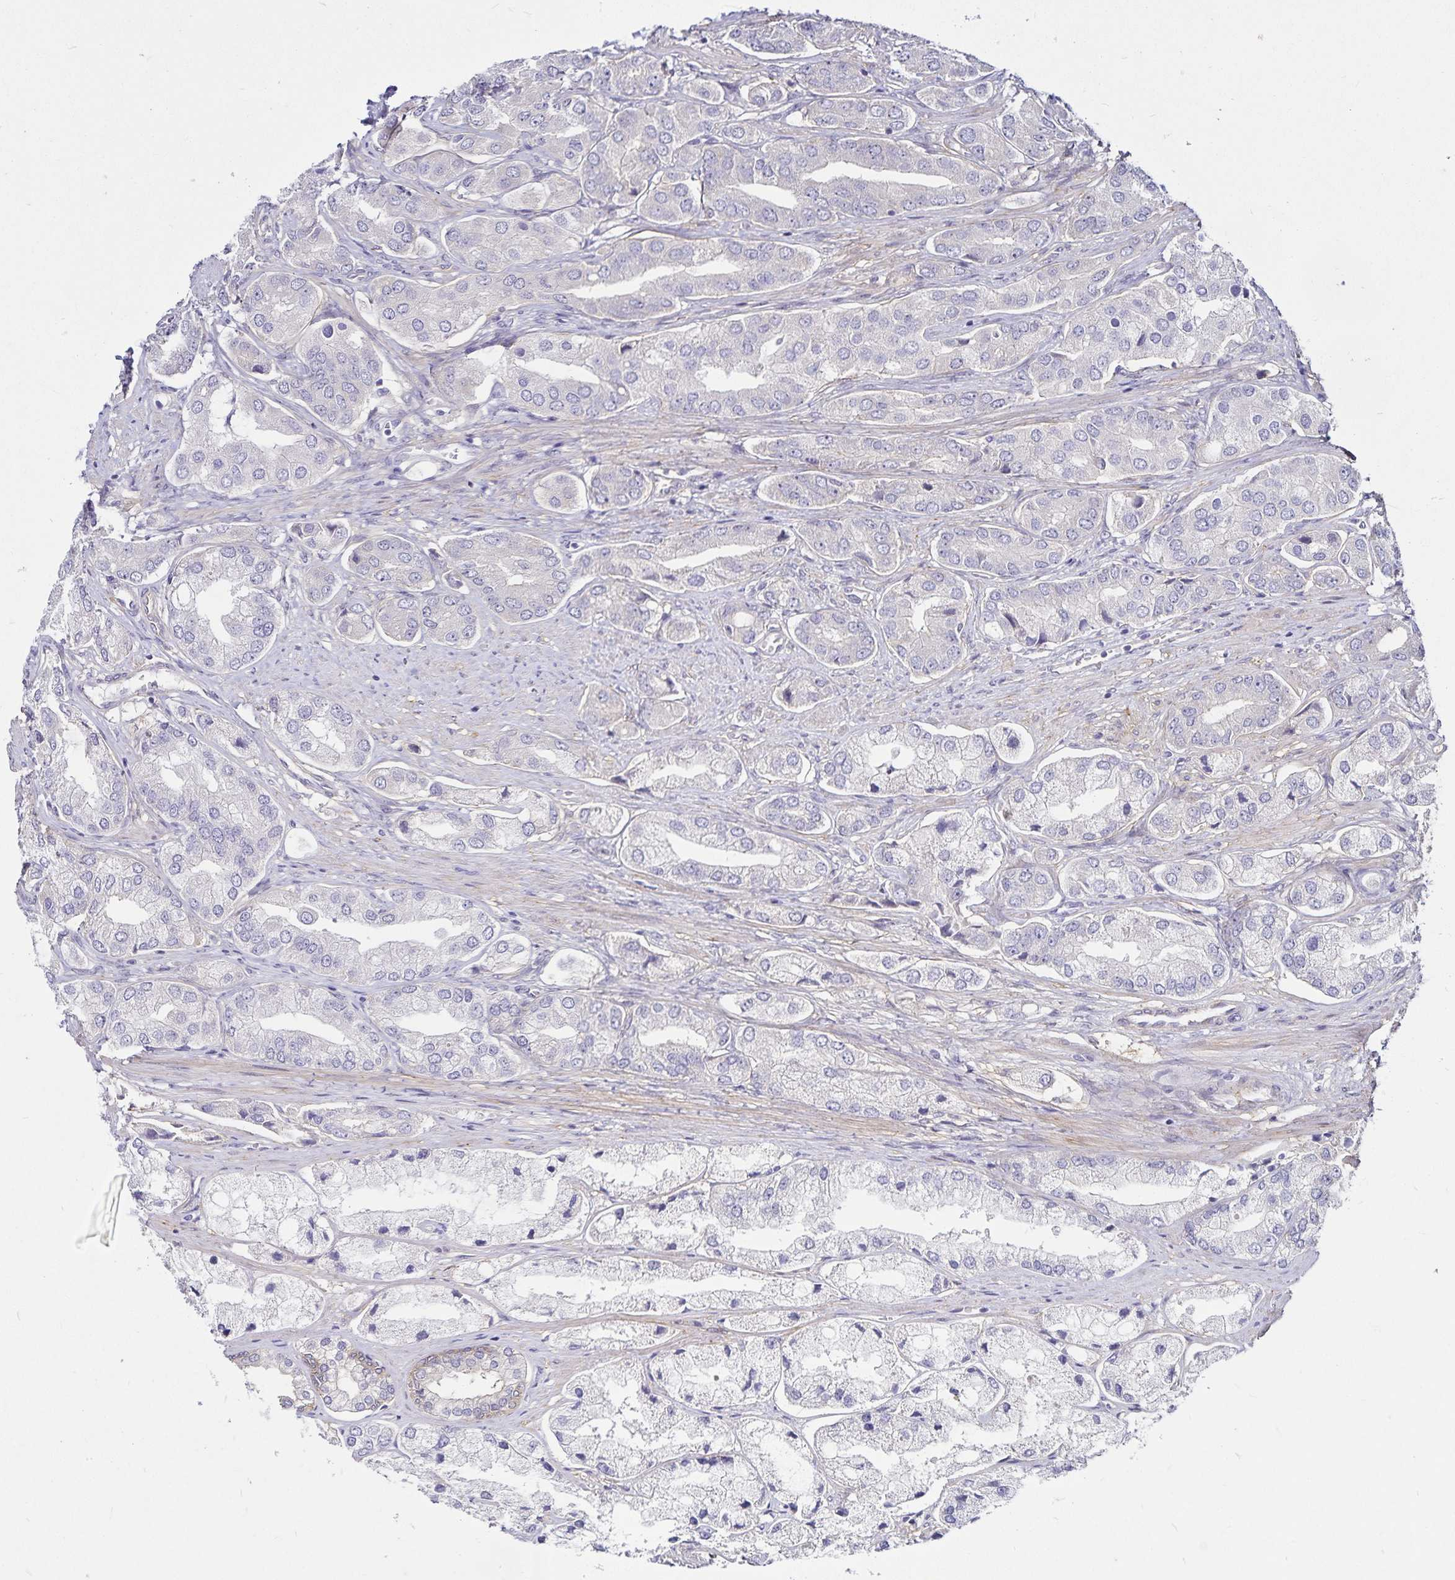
{"staining": {"intensity": "negative", "quantity": "none", "location": "none"}, "tissue": "prostate cancer", "cell_type": "Tumor cells", "image_type": "cancer", "snomed": [{"axis": "morphology", "description": "Adenocarcinoma, Low grade"}, {"axis": "topography", "description": "Prostate"}], "caption": "There is no significant positivity in tumor cells of prostate low-grade adenocarcinoma.", "gene": "GNG12", "patient": {"sex": "male", "age": 69}}